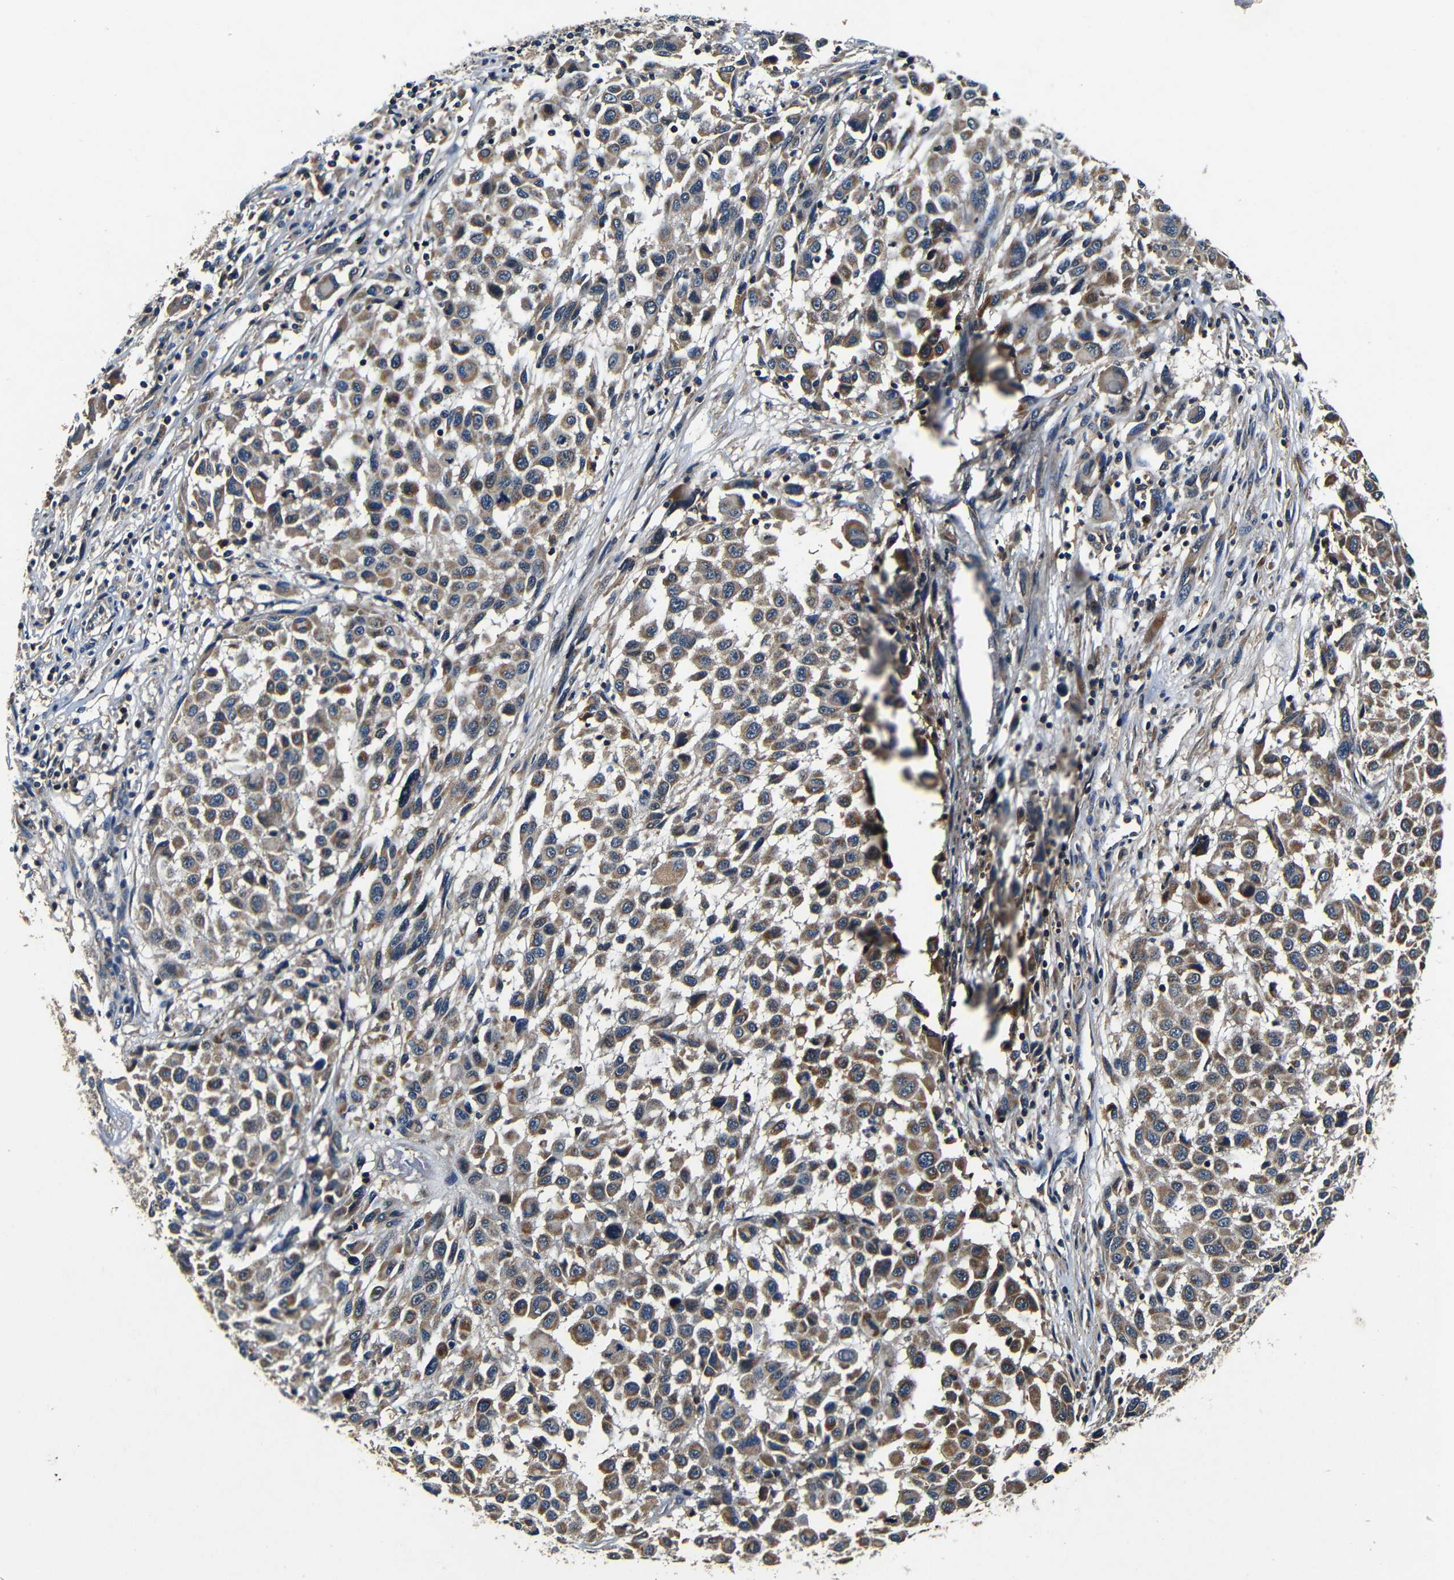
{"staining": {"intensity": "moderate", "quantity": ">75%", "location": "cytoplasmic/membranous"}, "tissue": "melanoma", "cell_type": "Tumor cells", "image_type": "cancer", "snomed": [{"axis": "morphology", "description": "Malignant melanoma, Metastatic site"}, {"axis": "topography", "description": "Lymph node"}], "caption": "Immunohistochemistry image of neoplastic tissue: human melanoma stained using immunohistochemistry (IHC) shows medium levels of moderate protein expression localized specifically in the cytoplasmic/membranous of tumor cells, appearing as a cytoplasmic/membranous brown color.", "gene": "MTX1", "patient": {"sex": "male", "age": 61}}